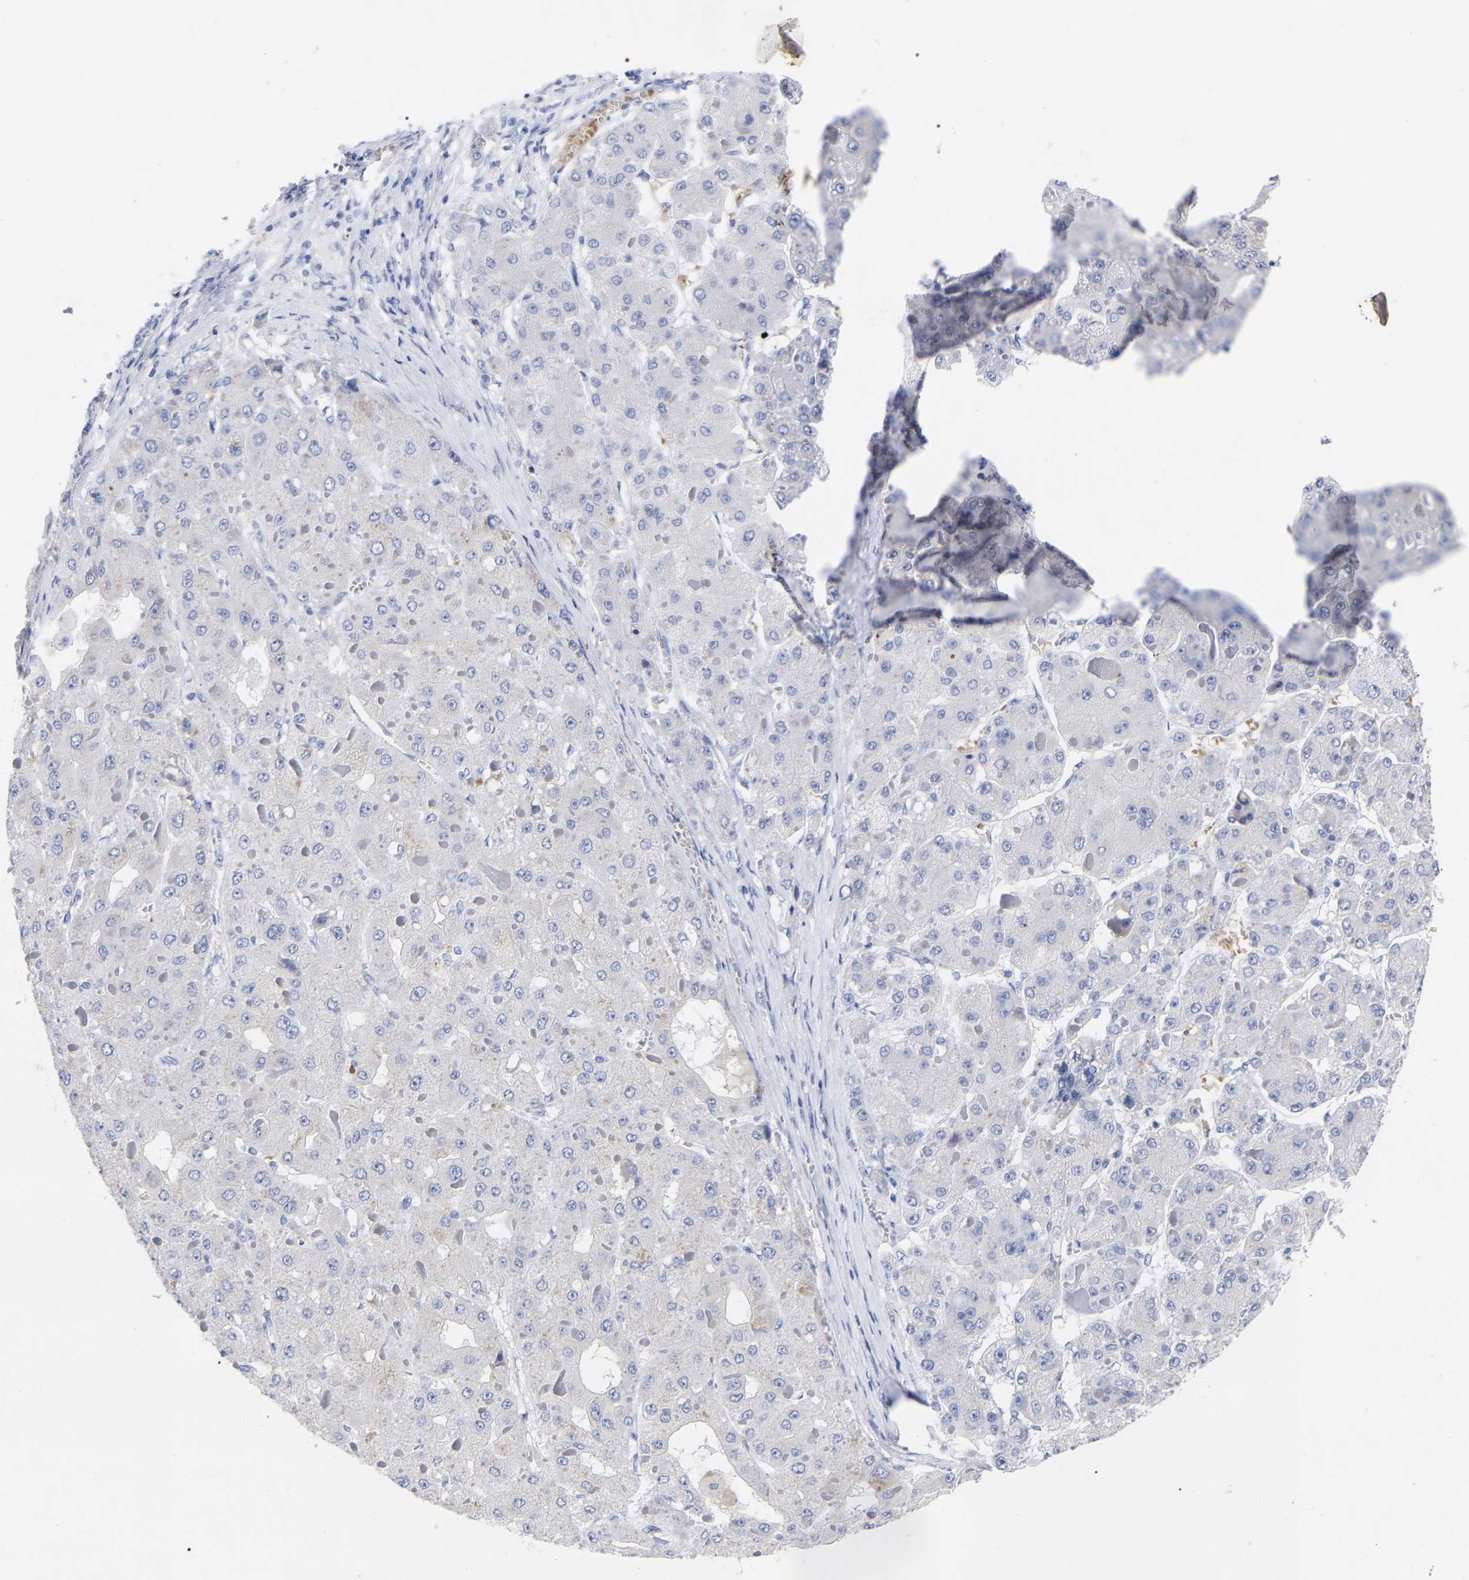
{"staining": {"intensity": "negative", "quantity": "none", "location": "none"}, "tissue": "liver cancer", "cell_type": "Tumor cells", "image_type": "cancer", "snomed": [{"axis": "morphology", "description": "Carcinoma, Hepatocellular, NOS"}, {"axis": "topography", "description": "Liver"}], "caption": "A high-resolution histopathology image shows immunohistochemistry staining of hepatocellular carcinoma (liver), which demonstrates no significant positivity in tumor cells.", "gene": "GDF3", "patient": {"sex": "female", "age": 73}}